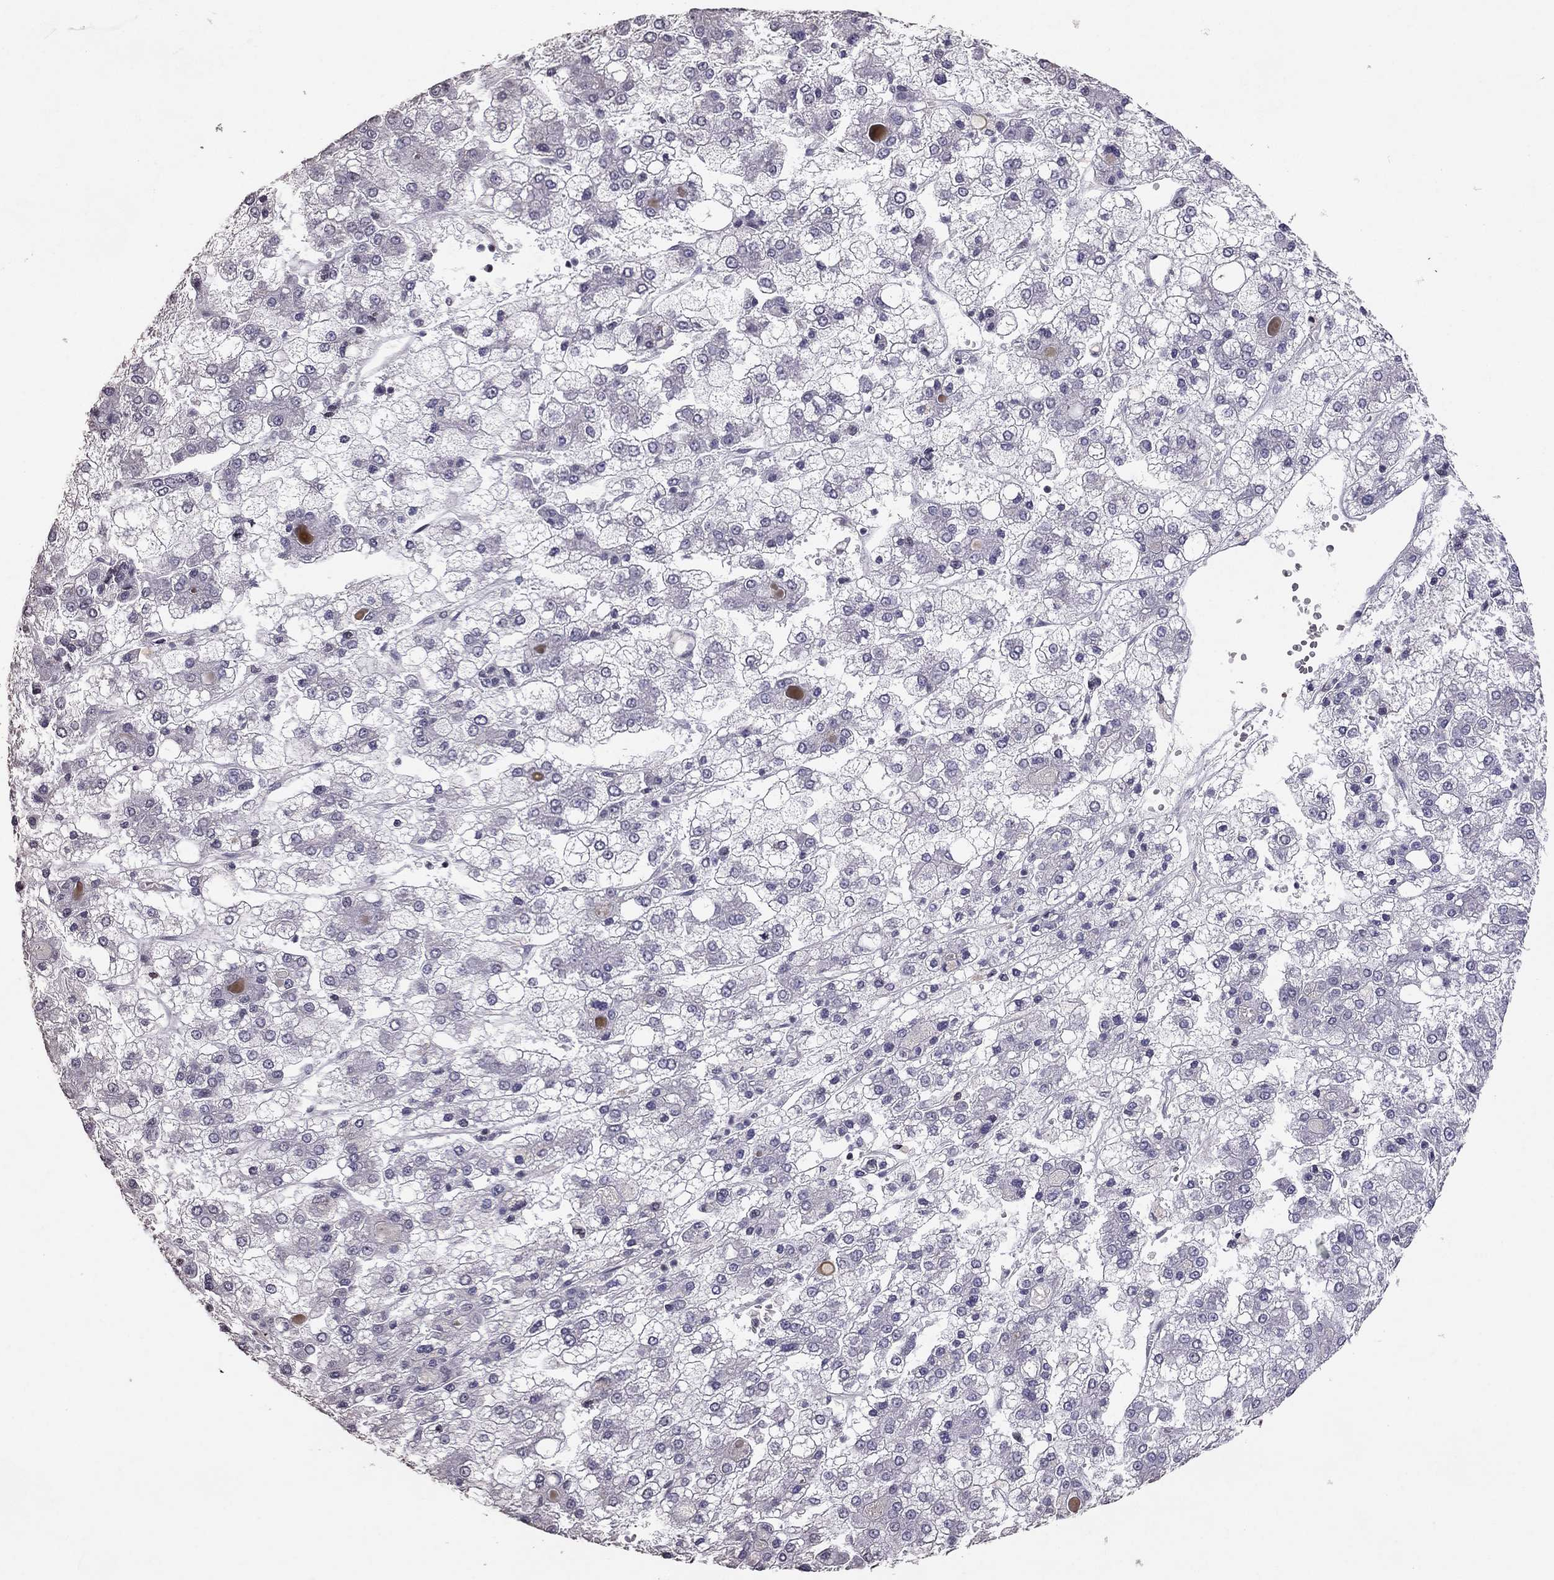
{"staining": {"intensity": "negative", "quantity": "none", "location": "none"}, "tissue": "liver cancer", "cell_type": "Tumor cells", "image_type": "cancer", "snomed": [{"axis": "morphology", "description": "Carcinoma, Hepatocellular, NOS"}, {"axis": "topography", "description": "Liver"}], "caption": "This is an immunohistochemistry micrograph of human hepatocellular carcinoma (liver). There is no expression in tumor cells.", "gene": "TSHB", "patient": {"sex": "male", "age": 73}}